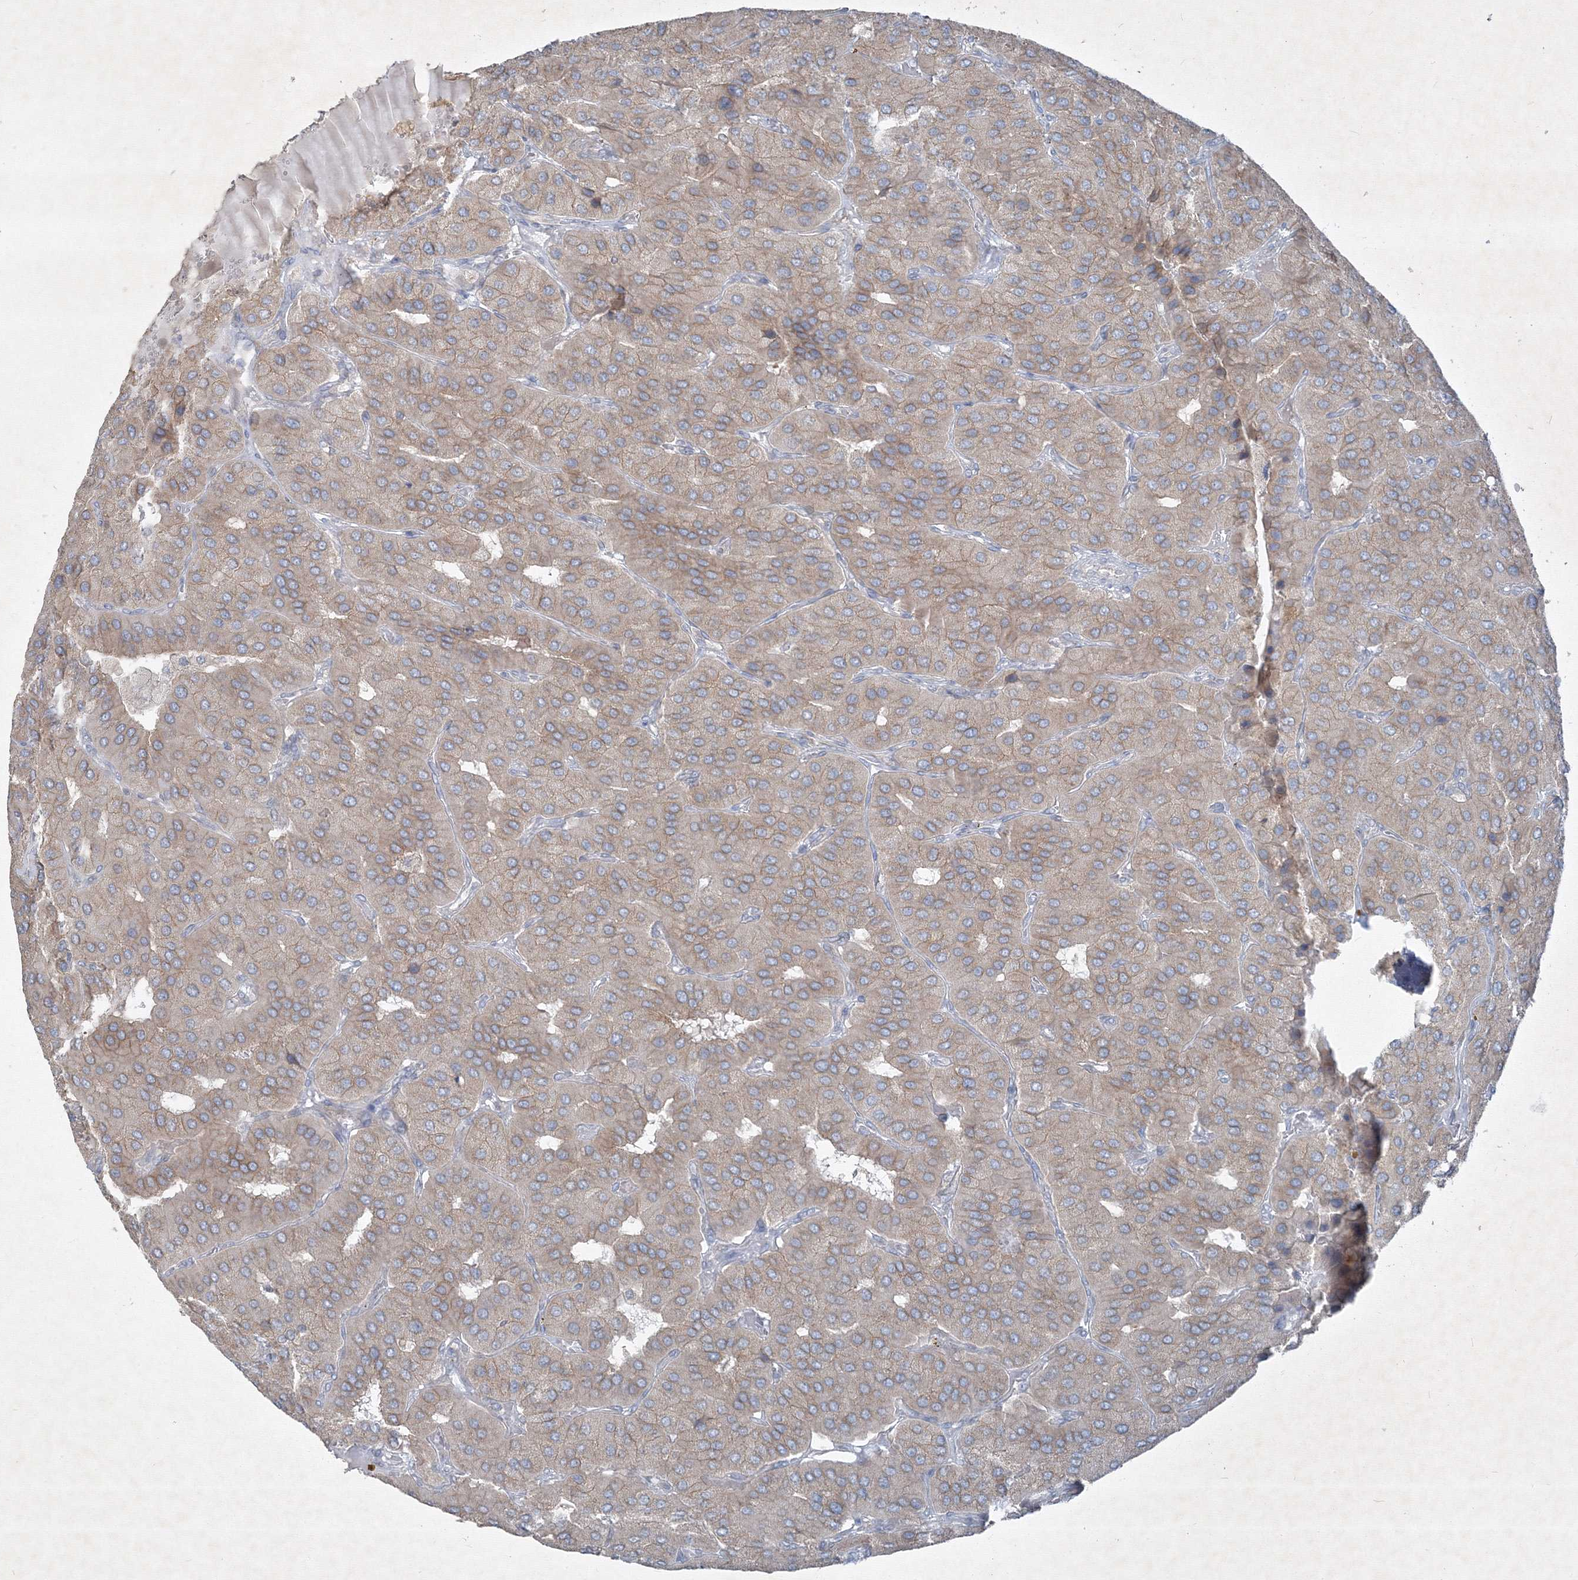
{"staining": {"intensity": "weak", "quantity": "25%-75%", "location": "cytoplasmic/membranous"}, "tissue": "parathyroid gland", "cell_type": "Glandular cells", "image_type": "normal", "snomed": [{"axis": "morphology", "description": "Normal tissue, NOS"}, {"axis": "morphology", "description": "Adenoma, NOS"}, {"axis": "topography", "description": "Parathyroid gland"}], "caption": "IHC histopathology image of benign human parathyroid gland stained for a protein (brown), which demonstrates low levels of weak cytoplasmic/membranous expression in about 25%-75% of glandular cells.", "gene": "IFNAR1", "patient": {"sex": "female", "age": 86}}